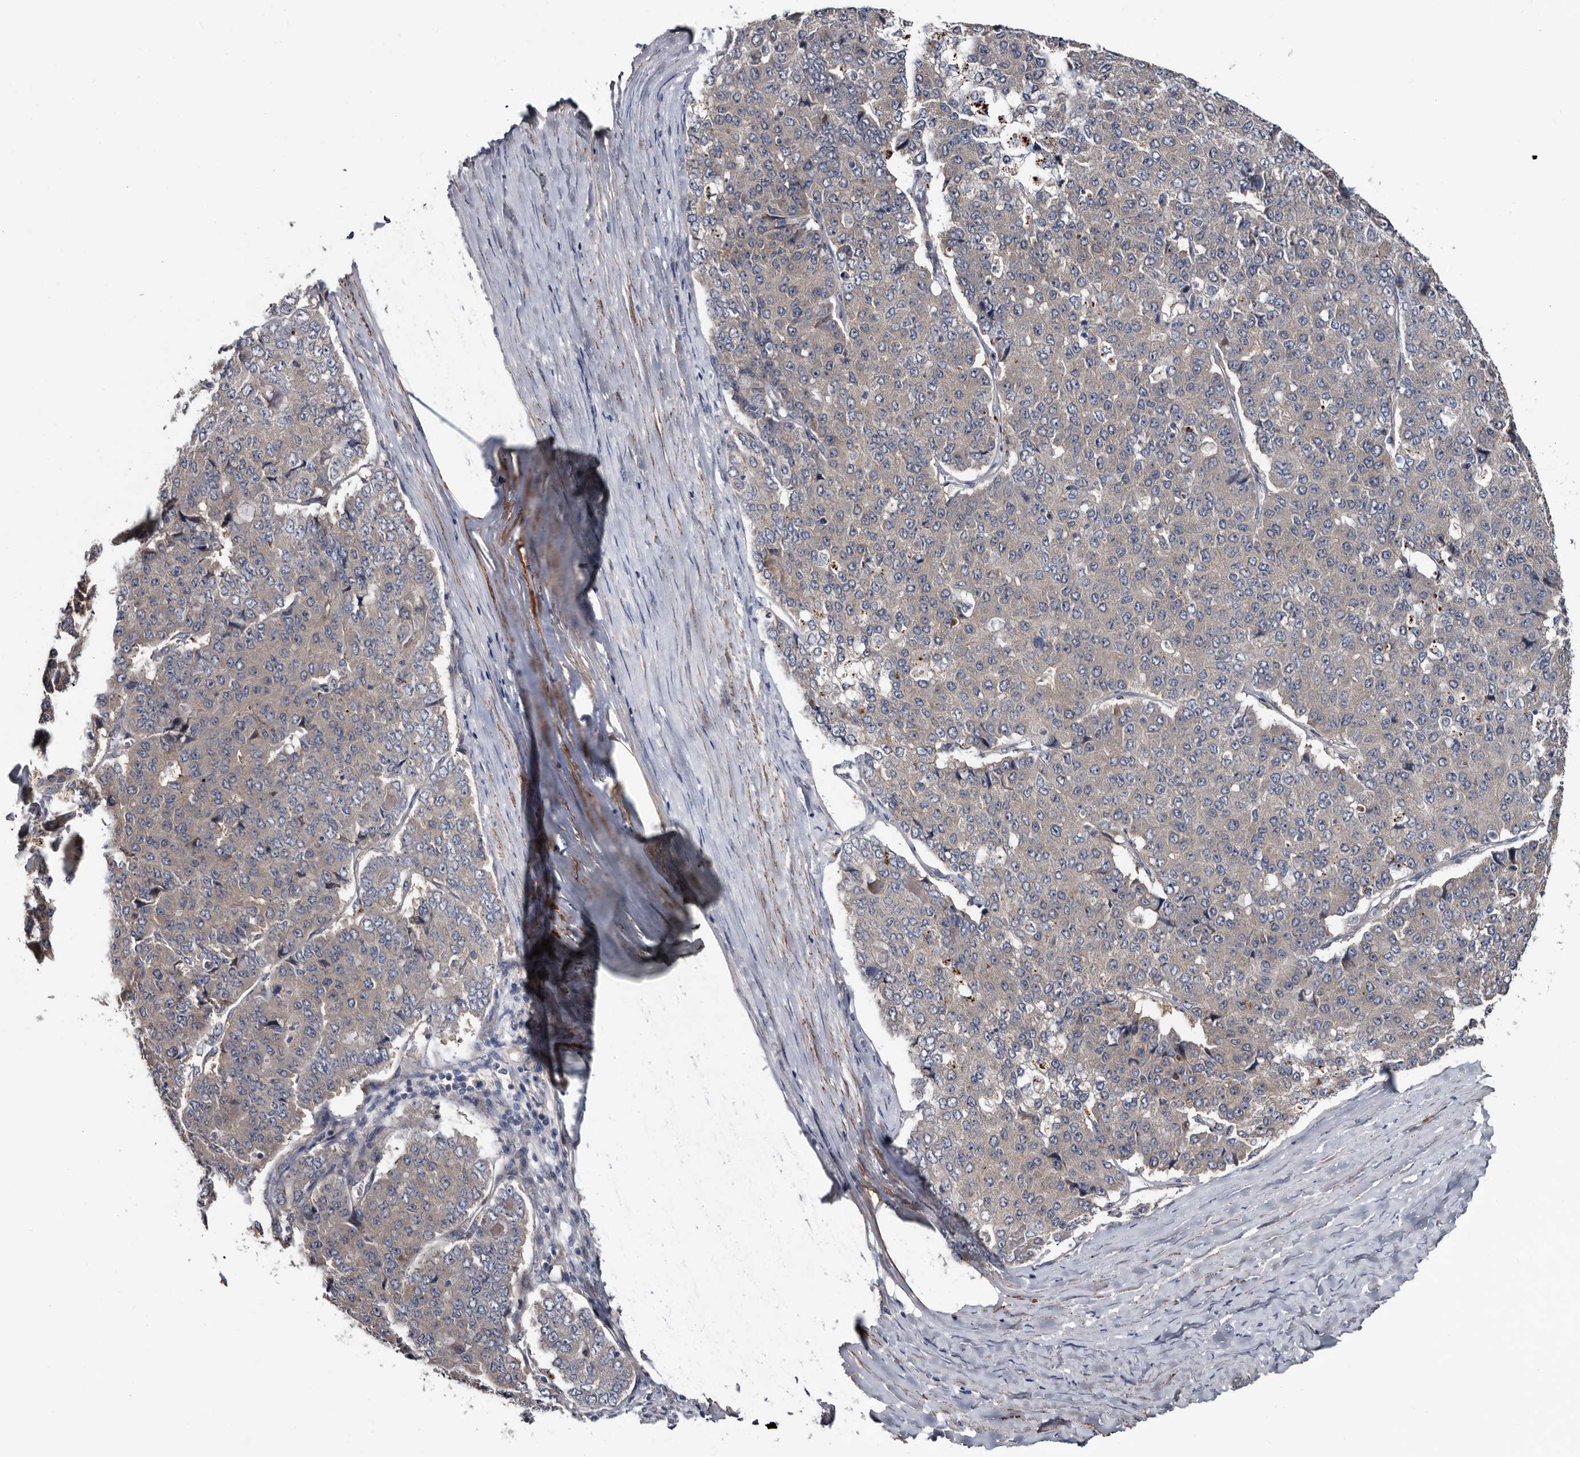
{"staining": {"intensity": "negative", "quantity": "none", "location": "none"}, "tissue": "pancreatic cancer", "cell_type": "Tumor cells", "image_type": "cancer", "snomed": [{"axis": "morphology", "description": "Adenocarcinoma, NOS"}, {"axis": "topography", "description": "Pancreas"}], "caption": "An immunohistochemistry micrograph of pancreatic cancer is shown. There is no staining in tumor cells of pancreatic cancer. The staining is performed using DAB (3,3'-diaminobenzidine) brown chromogen with nuclei counter-stained in using hematoxylin.", "gene": "IARS1", "patient": {"sex": "male", "age": 50}}